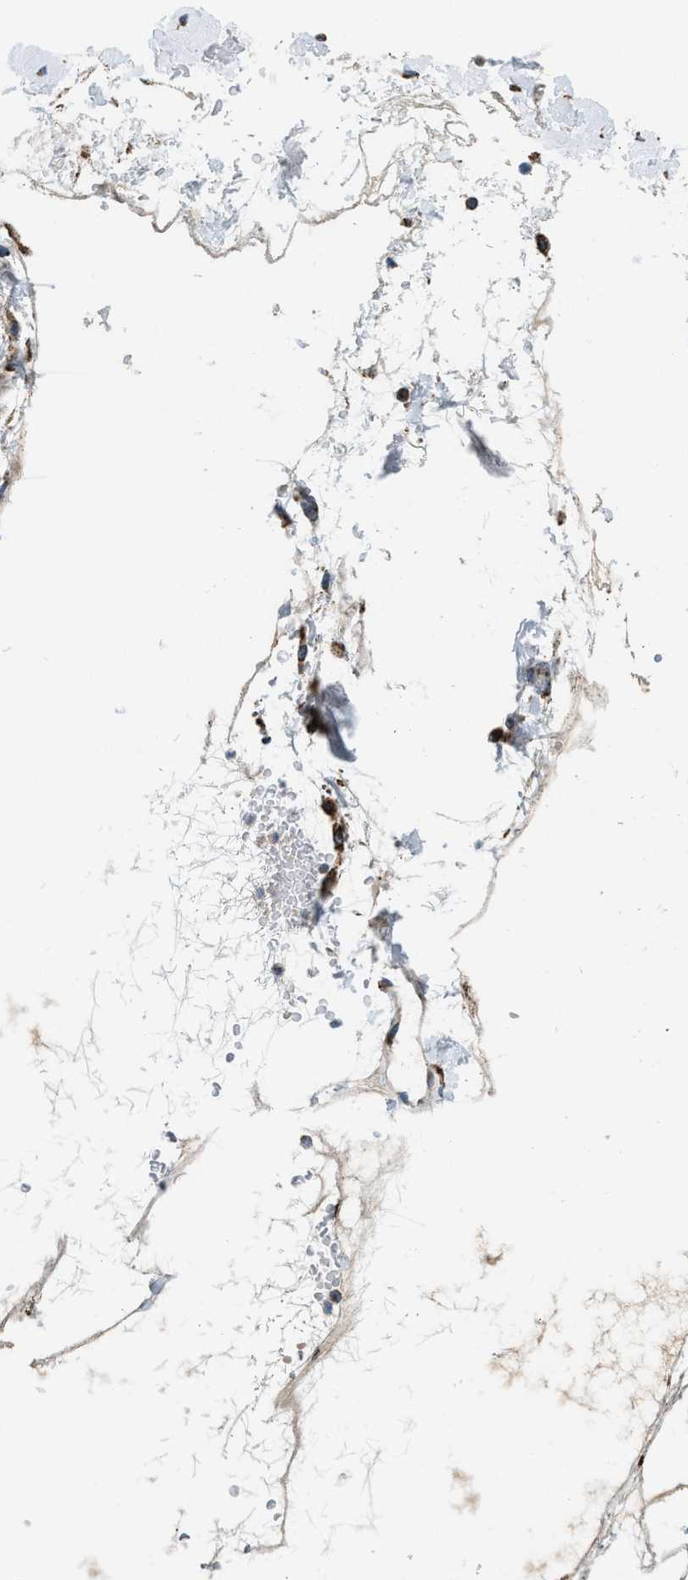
{"staining": {"intensity": "moderate", "quantity": ">75%", "location": "cytoplasmic/membranous"}, "tissue": "adipose tissue", "cell_type": "Adipocytes", "image_type": "normal", "snomed": [{"axis": "morphology", "description": "Normal tissue, NOS"}, {"axis": "morphology", "description": "Adenocarcinoma, NOS"}, {"axis": "topography", "description": "Duodenum"}, {"axis": "topography", "description": "Peripheral nerve tissue"}], "caption": "The histopathology image reveals immunohistochemical staining of normal adipose tissue. There is moderate cytoplasmic/membranous expression is seen in about >75% of adipocytes.", "gene": "ACADVL", "patient": {"sex": "female", "age": 60}}